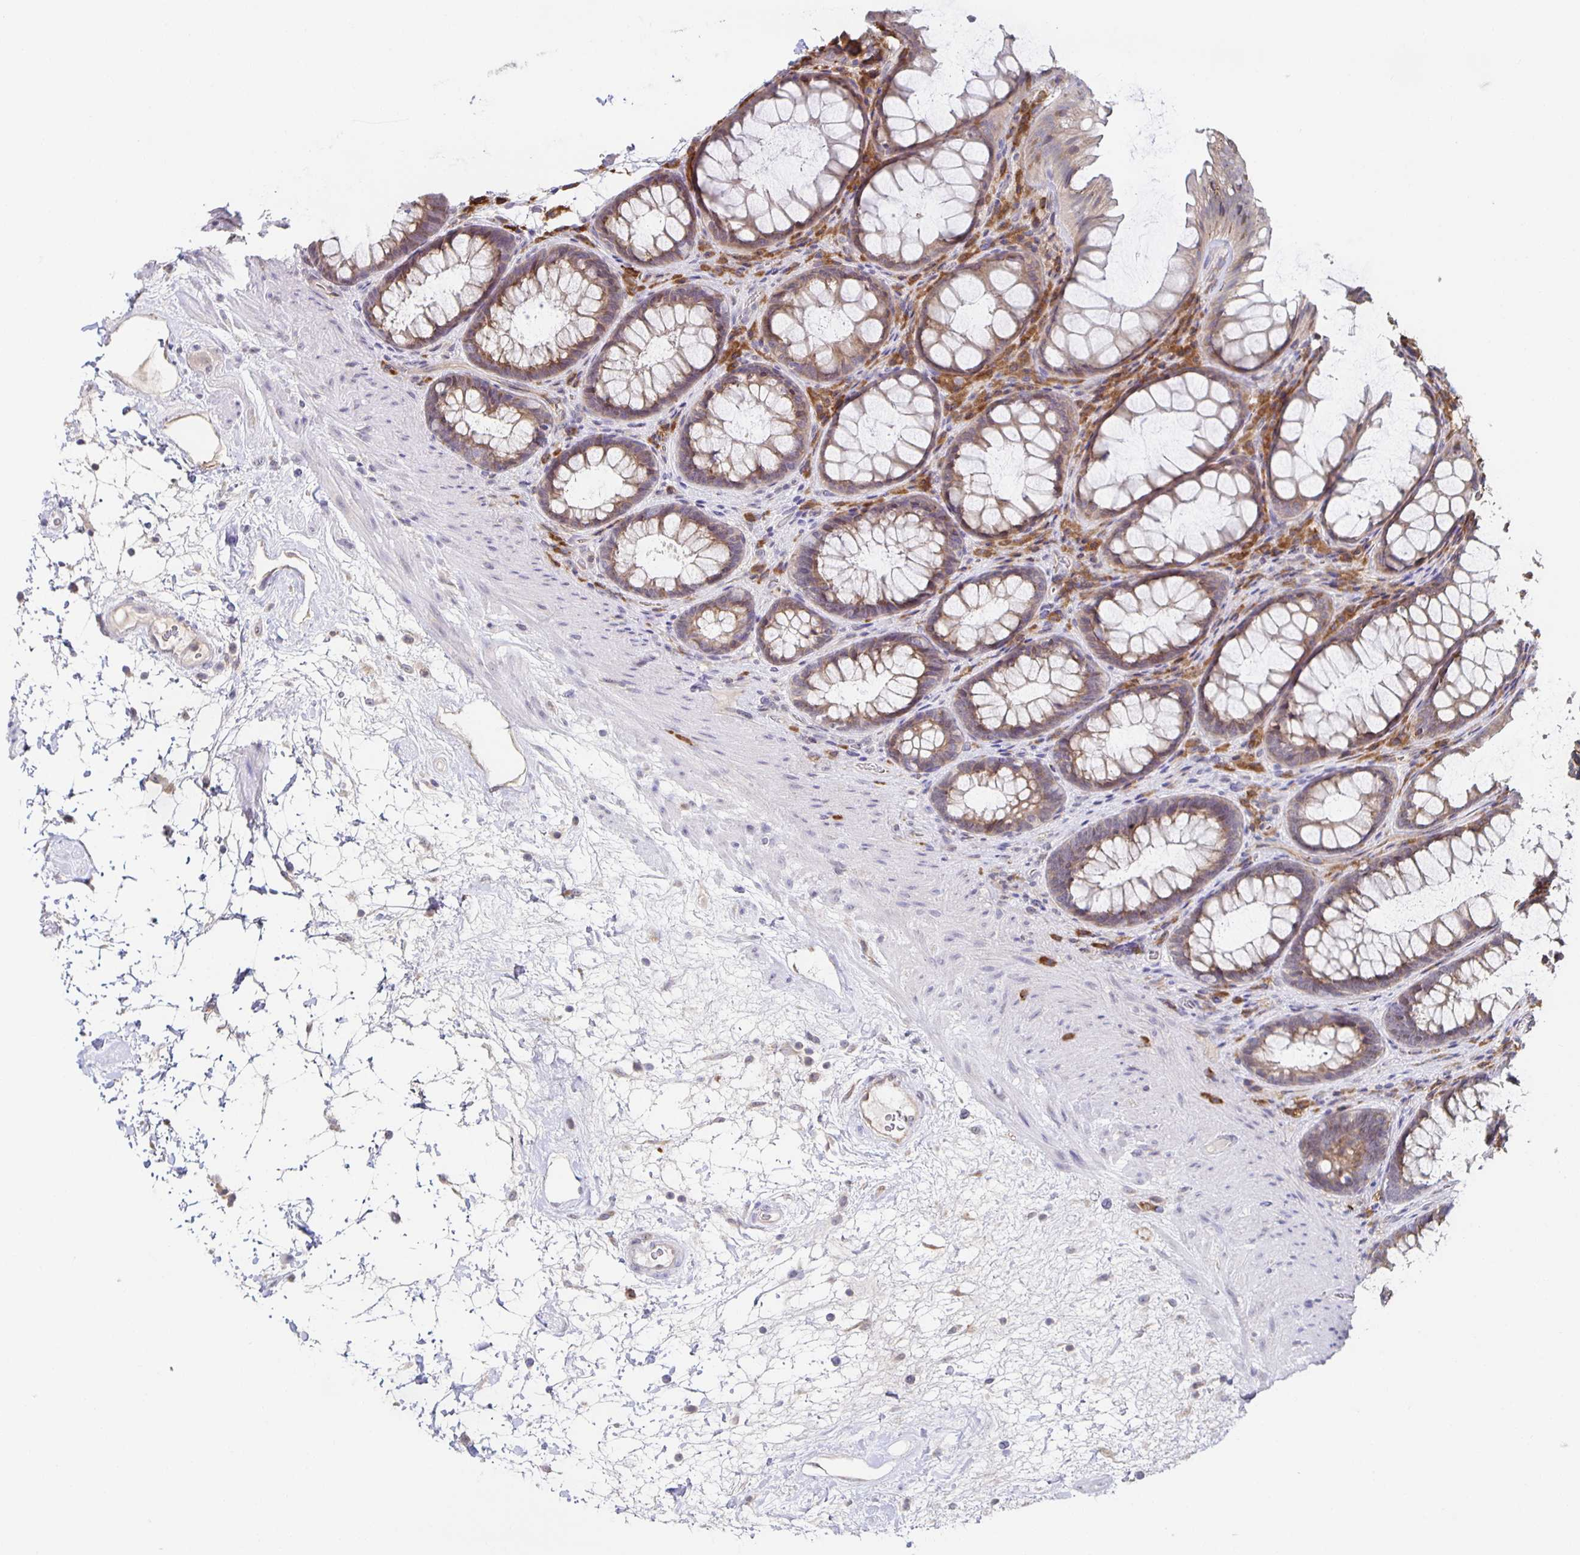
{"staining": {"intensity": "weak", "quantity": "25%-75%", "location": "cytoplasmic/membranous"}, "tissue": "rectum", "cell_type": "Glandular cells", "image_type": "normal", "snomed": [{"axis": "morphology", "description": "Normal tissue, NOS"}, {"axis": "topography", "description": "Rectum"}], "caption": "Rectum stained for a protein (brown) reveals weak cytoplasmic/membranous positive staining in about 25%-75% of glandular cells.", "gene": "BAD", "patient": {"sex": "male", "age": 72}}